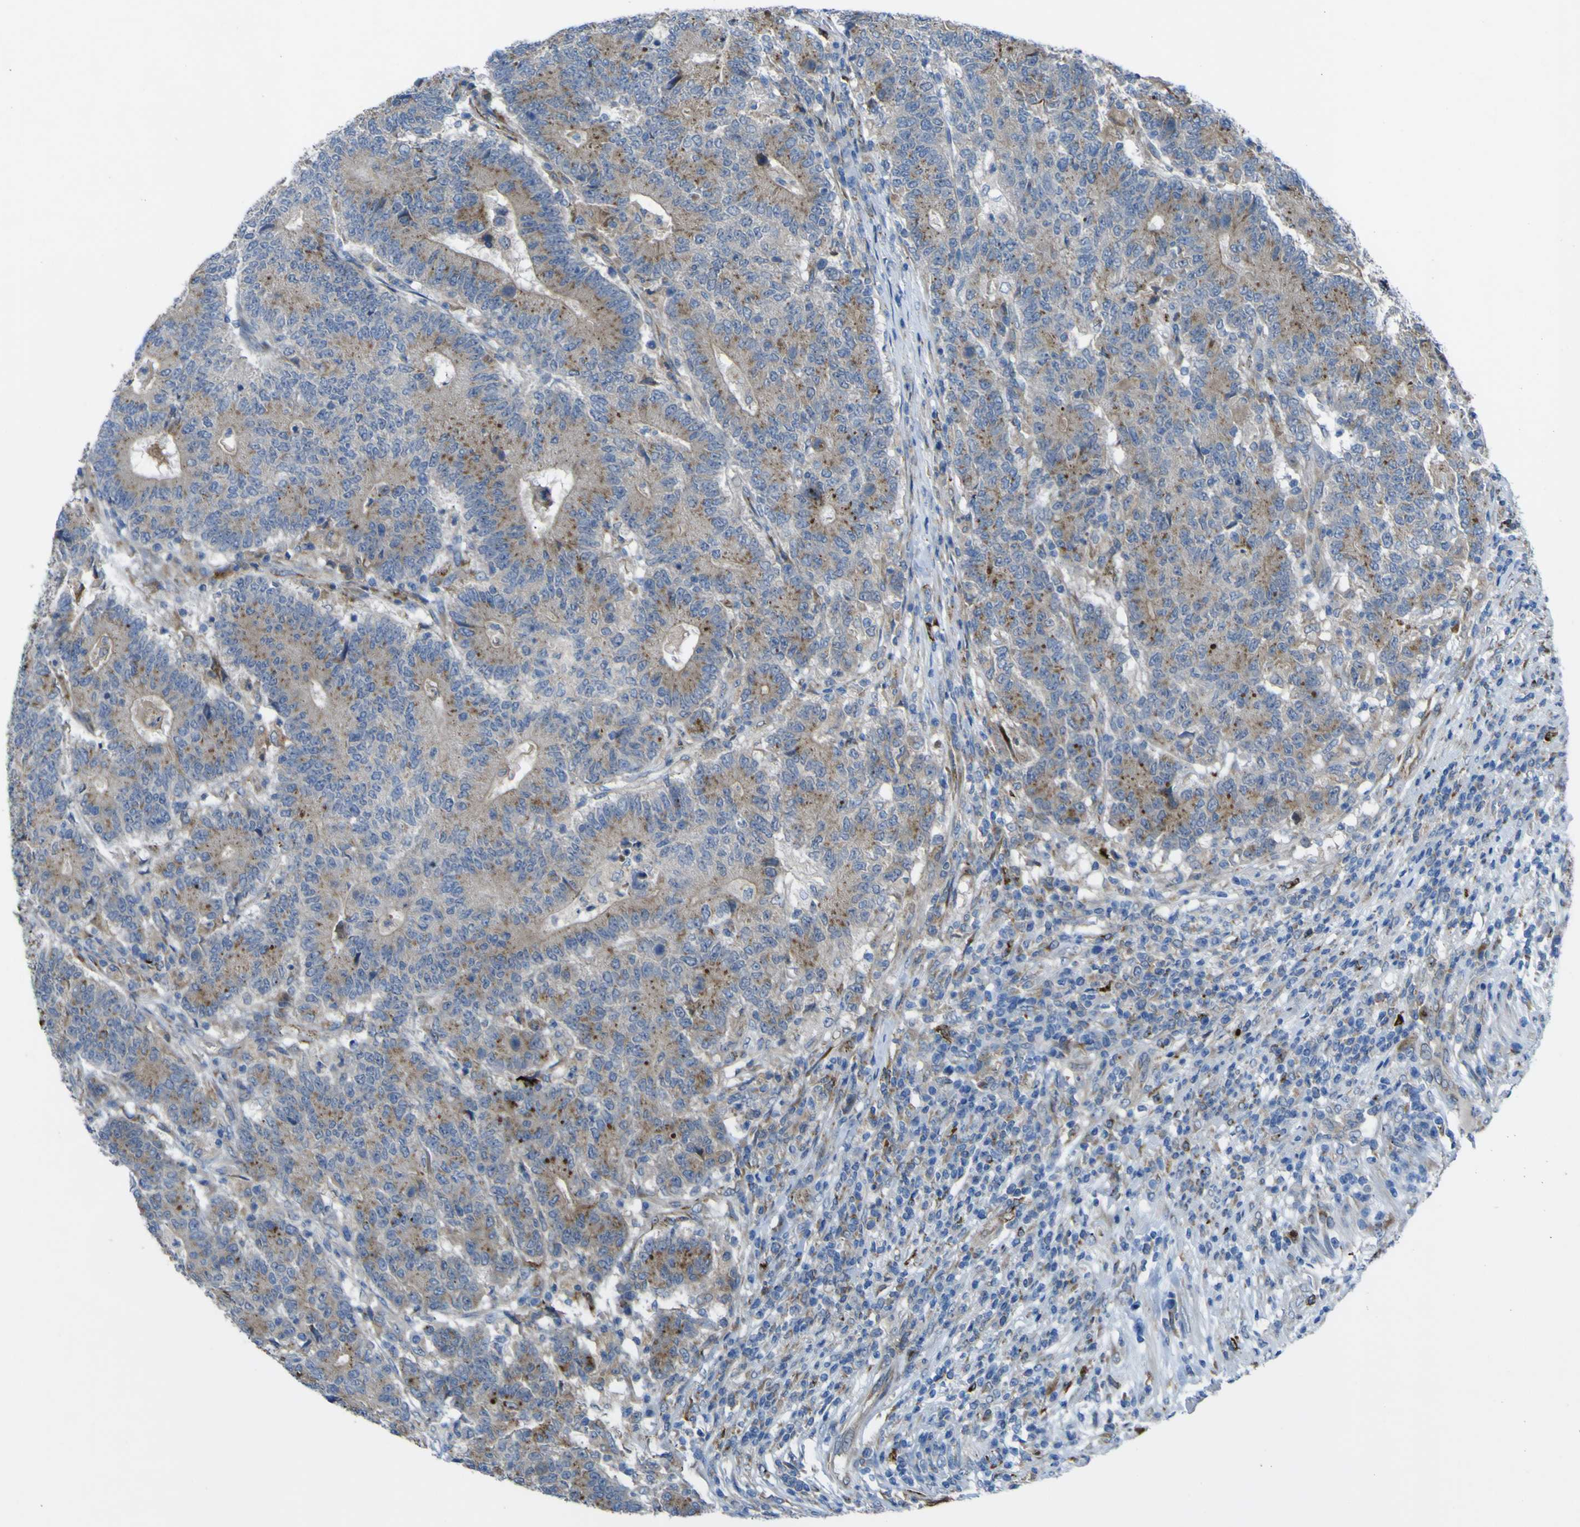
{"staining": {"intensity": "moderate", "quantity": ">75%", "location": "cytoplasmic/membranous"}, "tissue": "colorectal cancer", "cell_type": "Tumor cells", "image_type": "cancer", "snomed": [{"axis": "morphology", "description": "Normal tissue, NOS"}, {"axis": "morphology", "description": "Adenocarcinoma, NOS"}, {"axis": "topography", "description": "Colon"}], "caption": "This is a micrograph of immunohistochemistry staining of colorectal cancer, which shows moderate staining in the cytoplasmic/membranous of tumor cells.", "gene": "CST3", "patient": {"sex": "female", "age": 75}}